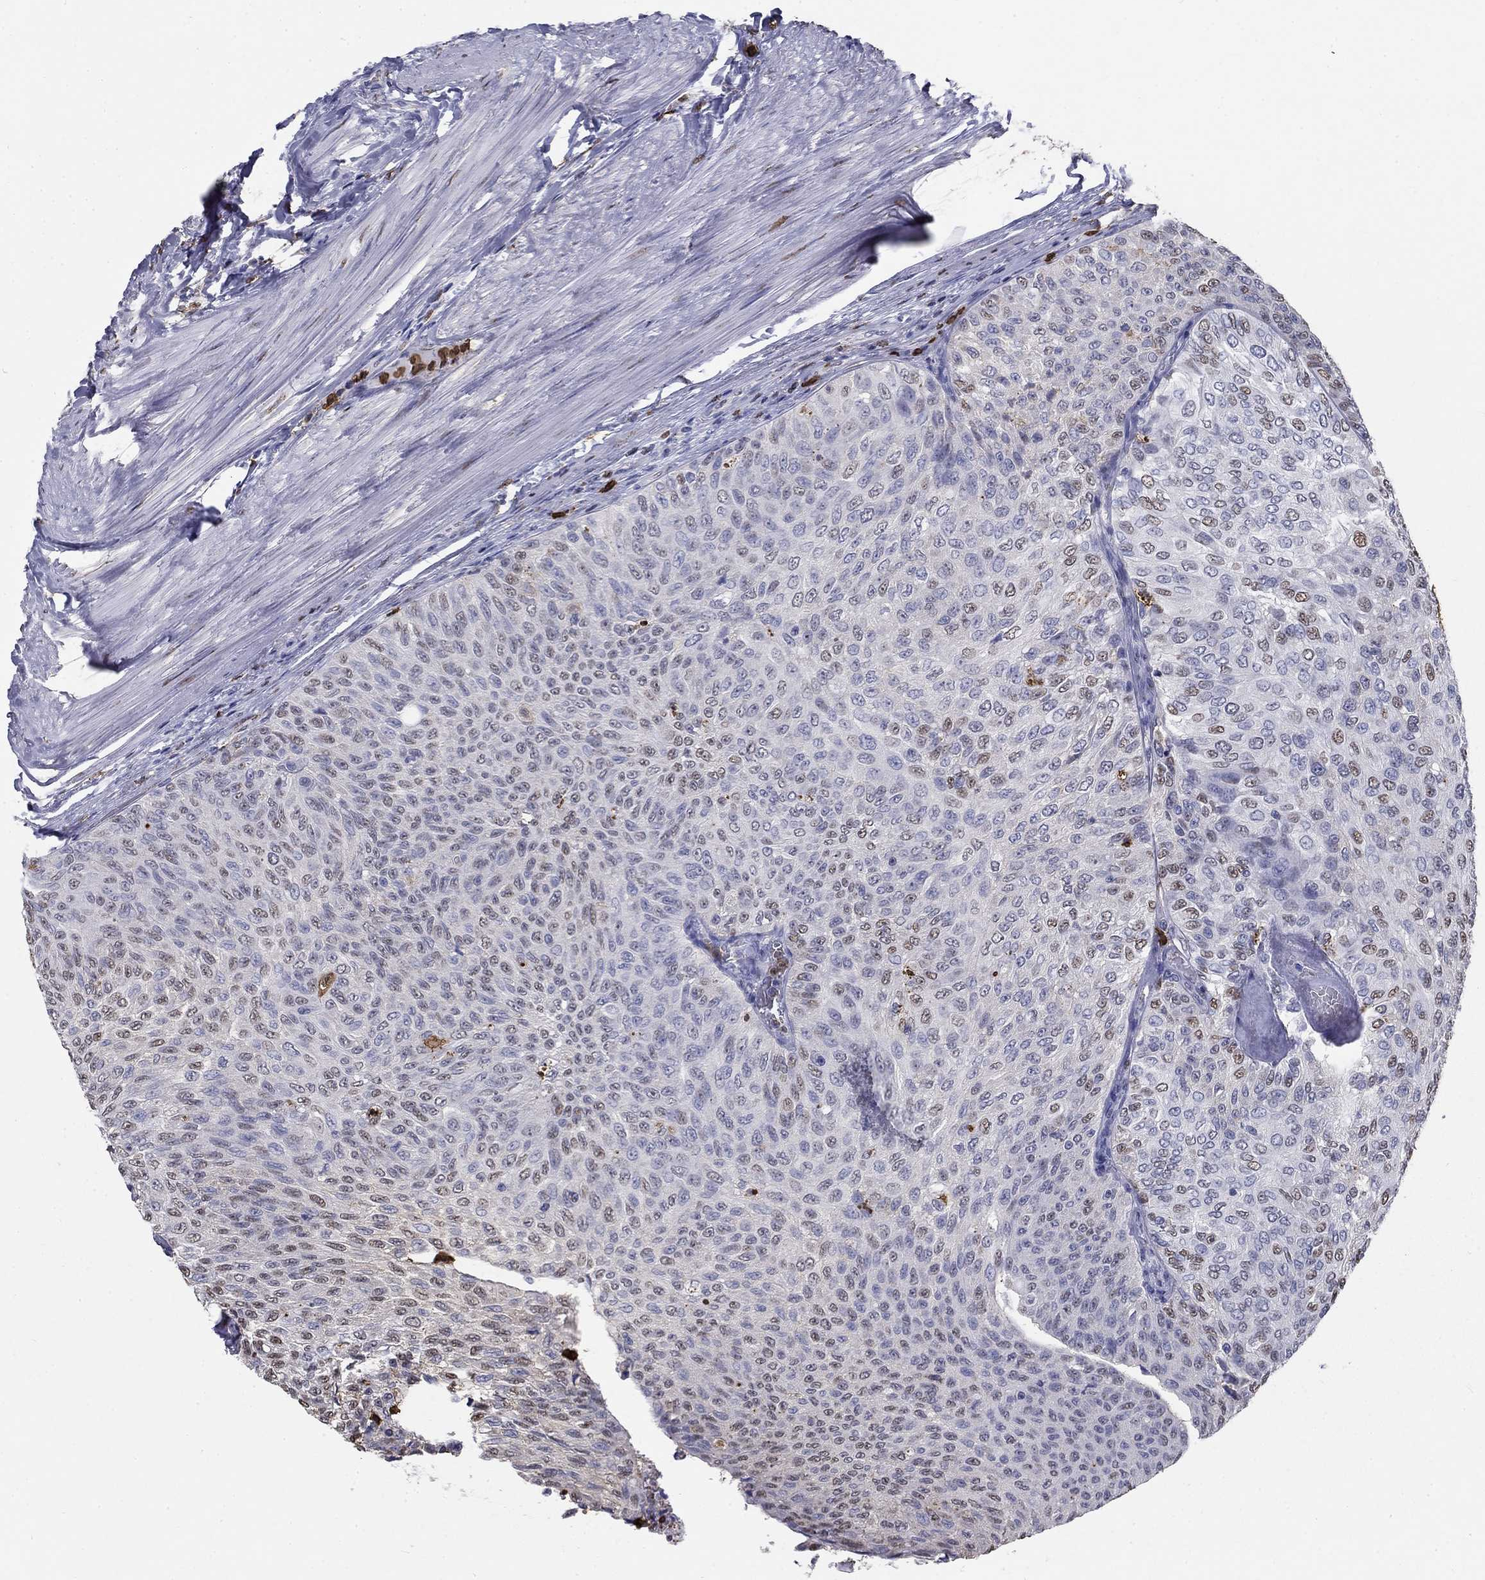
{"staining": {"intensity": "moderate", "quantity": "<25%", "location": "nuclear"}, "tissue": "urothelial cancer", "cell_type": "Tumor cells", "image_type": "cancer", "snomed": [{"axis": "morphology", "description": "Urothelial carcinoma, Low grade"}, {"axis": "topography", "description": "Ureter, NOS"}, {"axis": "topography", "description": "Urinary bladder"}], "caption": "IHC of urothelial carcinoma (low-grade) reveals low levels of moderate nuclear staining in about <25% of tumor cells. The protein of interest is shown in brown color, while the nuclei are stained blue.", "gene": "IGSF8", "patient": {"sex": "male", "age": 78}}